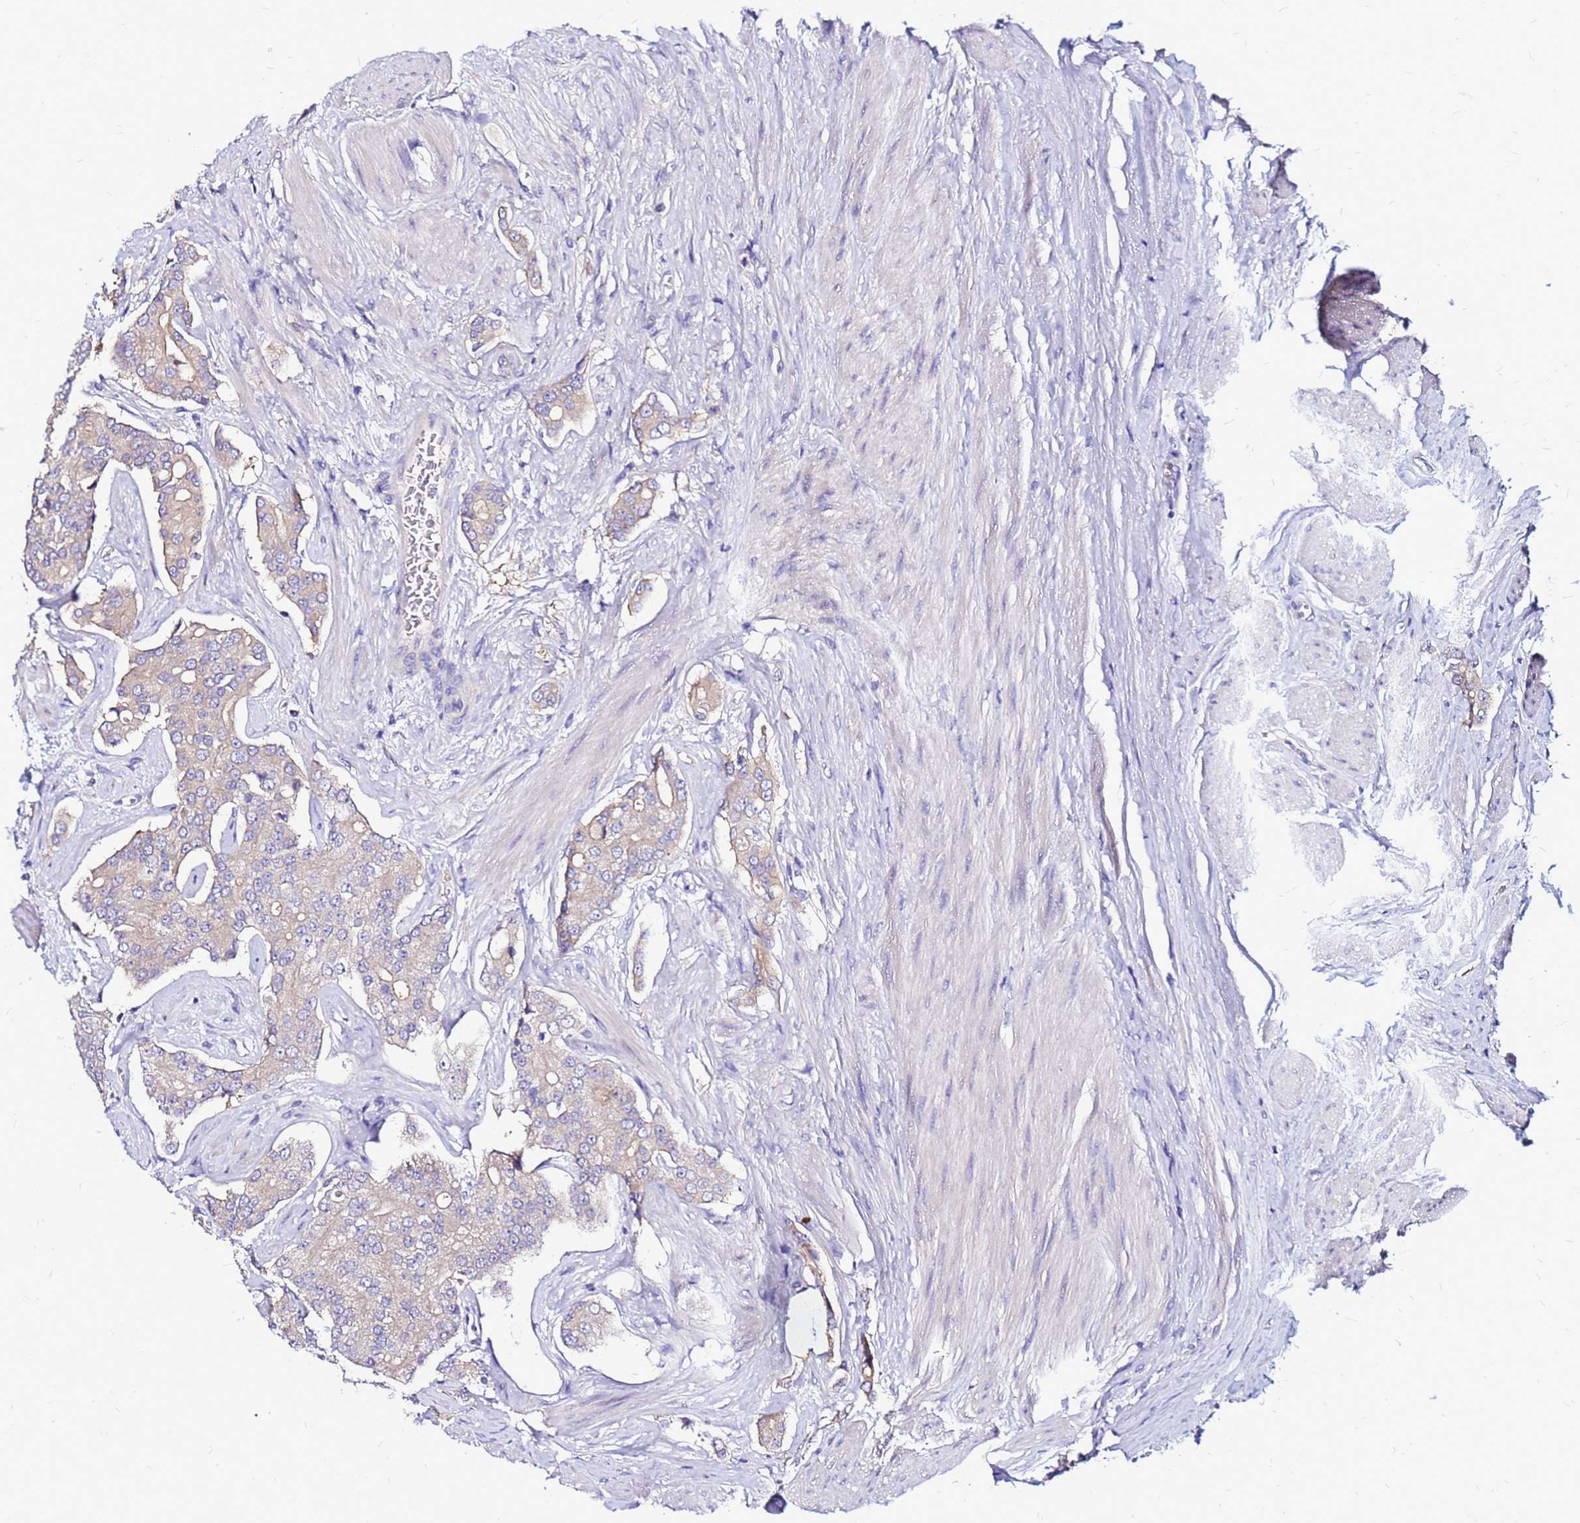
{"staining": {"intensity": "negative", "quantity": "none", "location": "none"}, "tissue": "prostate cancer", "cell_type": "Tumor cells", "image_type": "cancer", "snomed": [{"axis": "morphology", "description": "Adenocarcinoma, High grade"}, {"axis": "topography", "description": "Prostate"}], "caption": "Immunohistochemical staining of human prostate high-grade adenocarcinoma displays no significant positivity in tumor cells.", "gene": "ARHGEF5", "patient": {"sex": "male", "age": 71}}